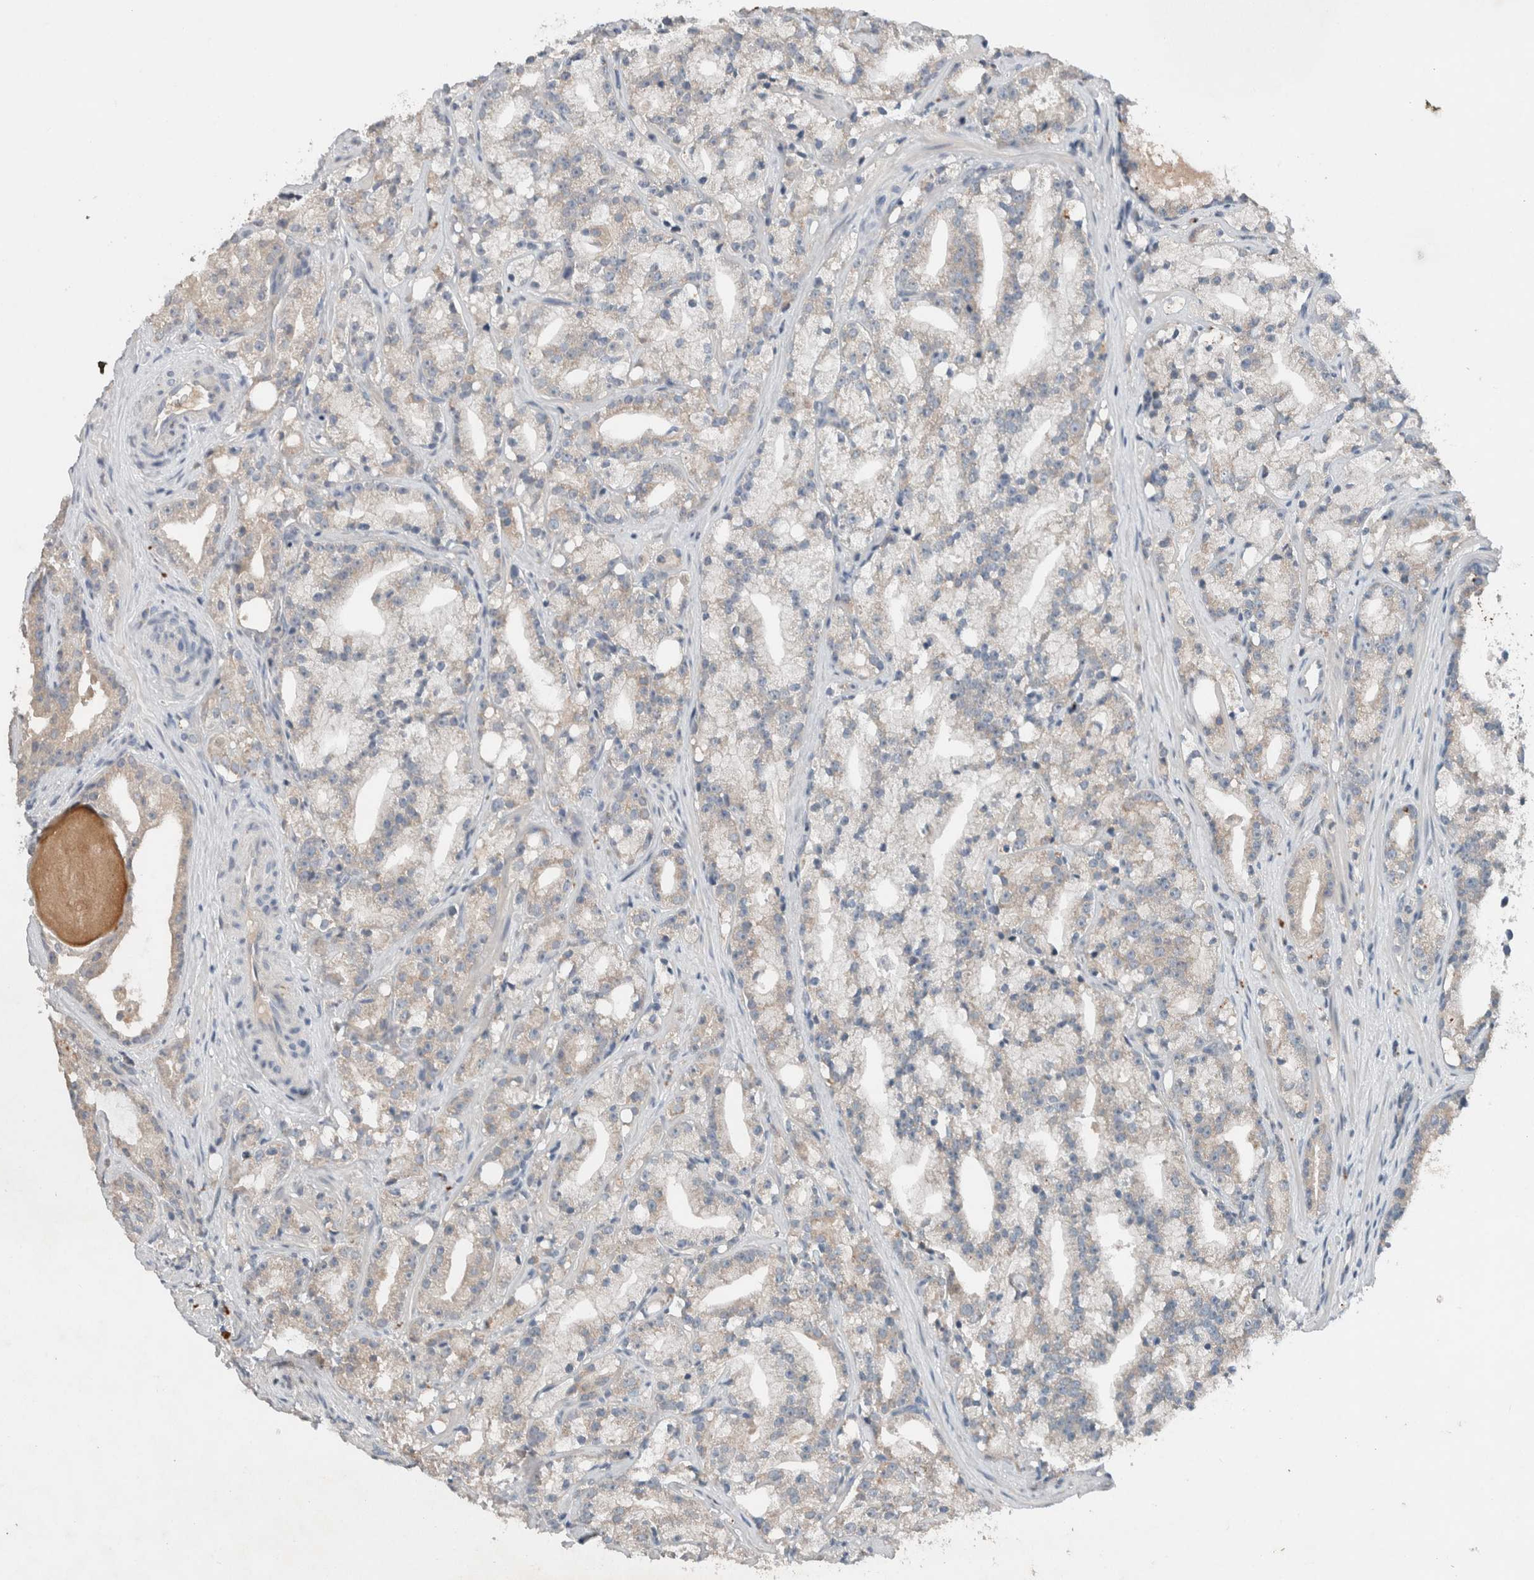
{"staining": {"intensity": "negative", "quantity": "none", "location": "none"}, "tissue": "prostate cancer", "cell_type": "Tumor cells", "image_type": "cancer", "snomed": [{"axis": "morphology", "description": "Adenocarcinoma, High grade"}, {"axis": "topography", "description": "Prostate"}], "caption": "Protein analysis of prostate cancer shows no significant staining in tumor cells. (DAB immunohistochemistry (IHC) visualized using brightfield microscopy, high magnification).", "gene": "UGCG", "patient": {"sex": "male", "age": 64}}